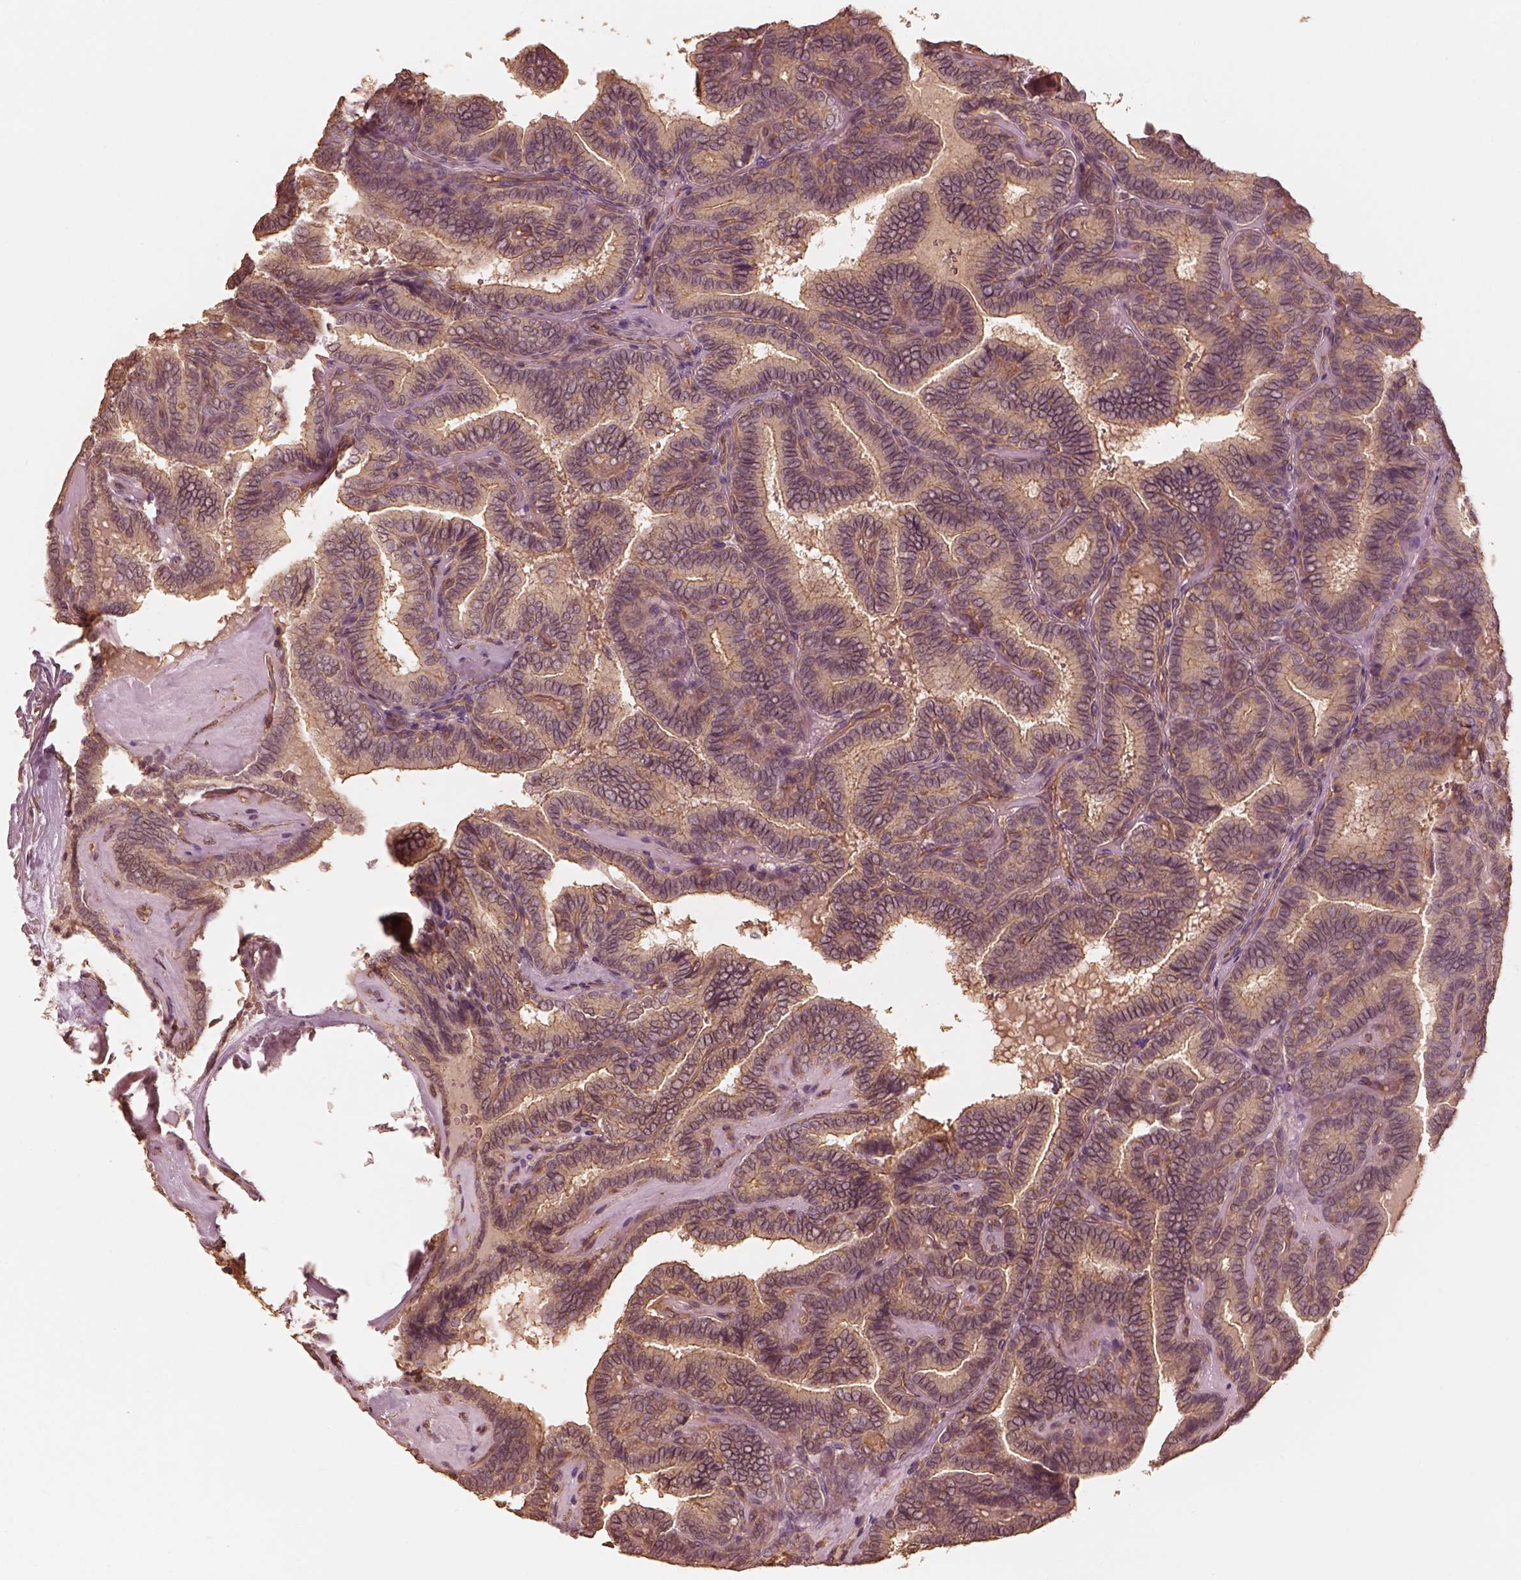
{"staining": {"intensity": "weak", "quantity": ">75%", "location": "cytoplasmic/membranous"}, "tissue": "thyroid cancer", "cell_type": "Tumor cells", "image_type": "cancer", "snomed": [{"axis": "morphology", "description": "Papillary adenocarcinoma, NOS"}, {"axis": "topography", "description": "Thyroid gland"}], "caption": "The image shows immunohistochemical staining of papillary adenocarcinoma (thyroid). There is weak cytoplasmic/membranous staining is seen in approximately >75% of tumor cells. (Stains: DAB (3,3'-diaminobenzidine) in brown, nuclei in blue, Microscopy: brightfield microscopy at high magnification).", "gene": "WDR7", "patient": {"sex": "female", "age": 21}}